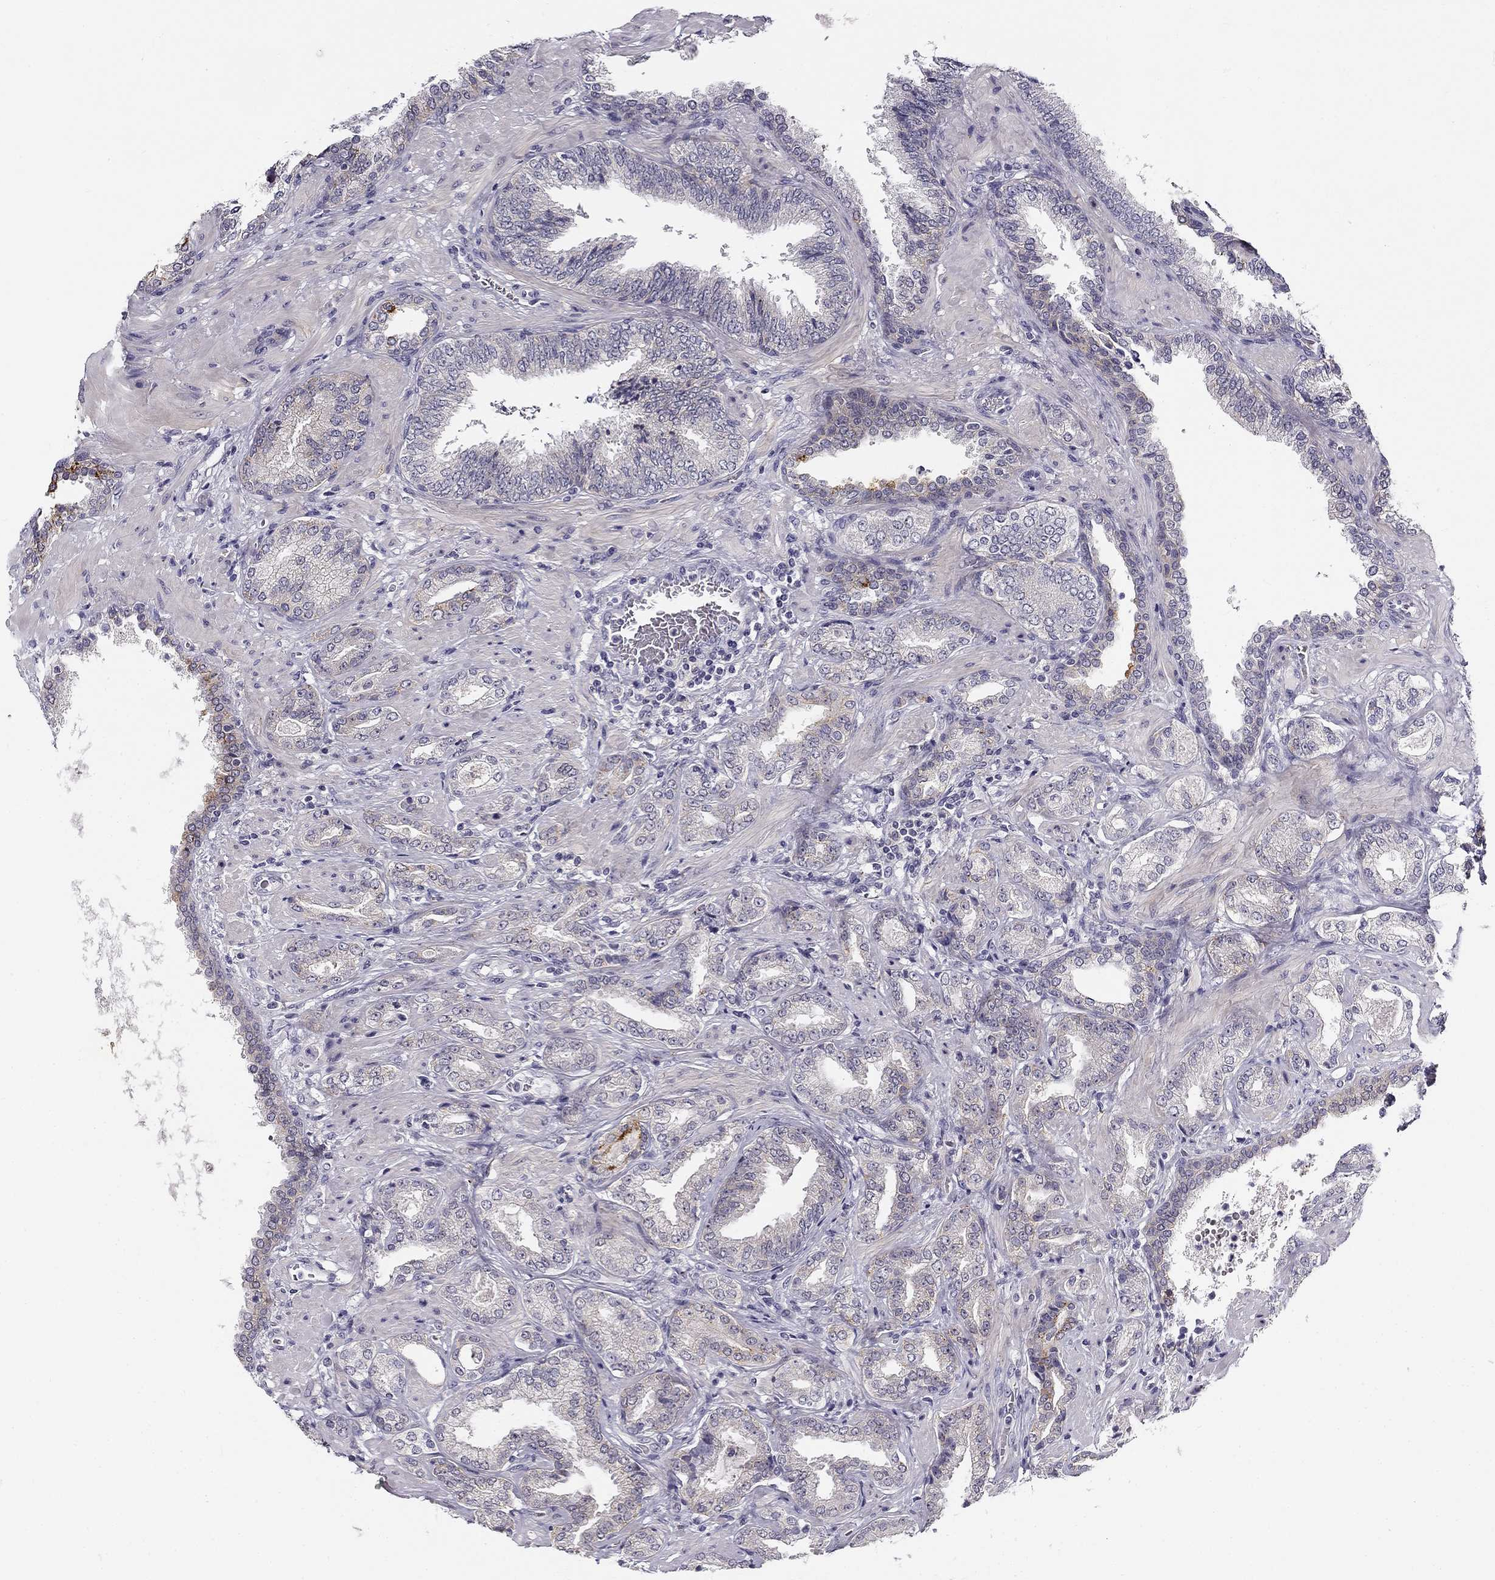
{"staining": {"intensity": "negative", "quantity": "none", "location": "none"}, "tissue": "prostate cancer", "cell_type": "Tumor cells", "image_type": "cancer", "snomed": [{"axis": "morphology", "description": "Adenocarcinoma, Low grade"}, {"axis": "topography", "description": "Prostate"}], "caption": "An image of prostate cancer stained for a protein demonstrates no brown staining in tumor cells. The staining was performed using DAB (3,3'-diaminobenzidine) to visualize the protein expression in brown, while the nuclei were stained in blue with hematoxylin (Magnification: 20x).", "gene": "CNR1", "patient": {"sex": "male", "age": 68}}